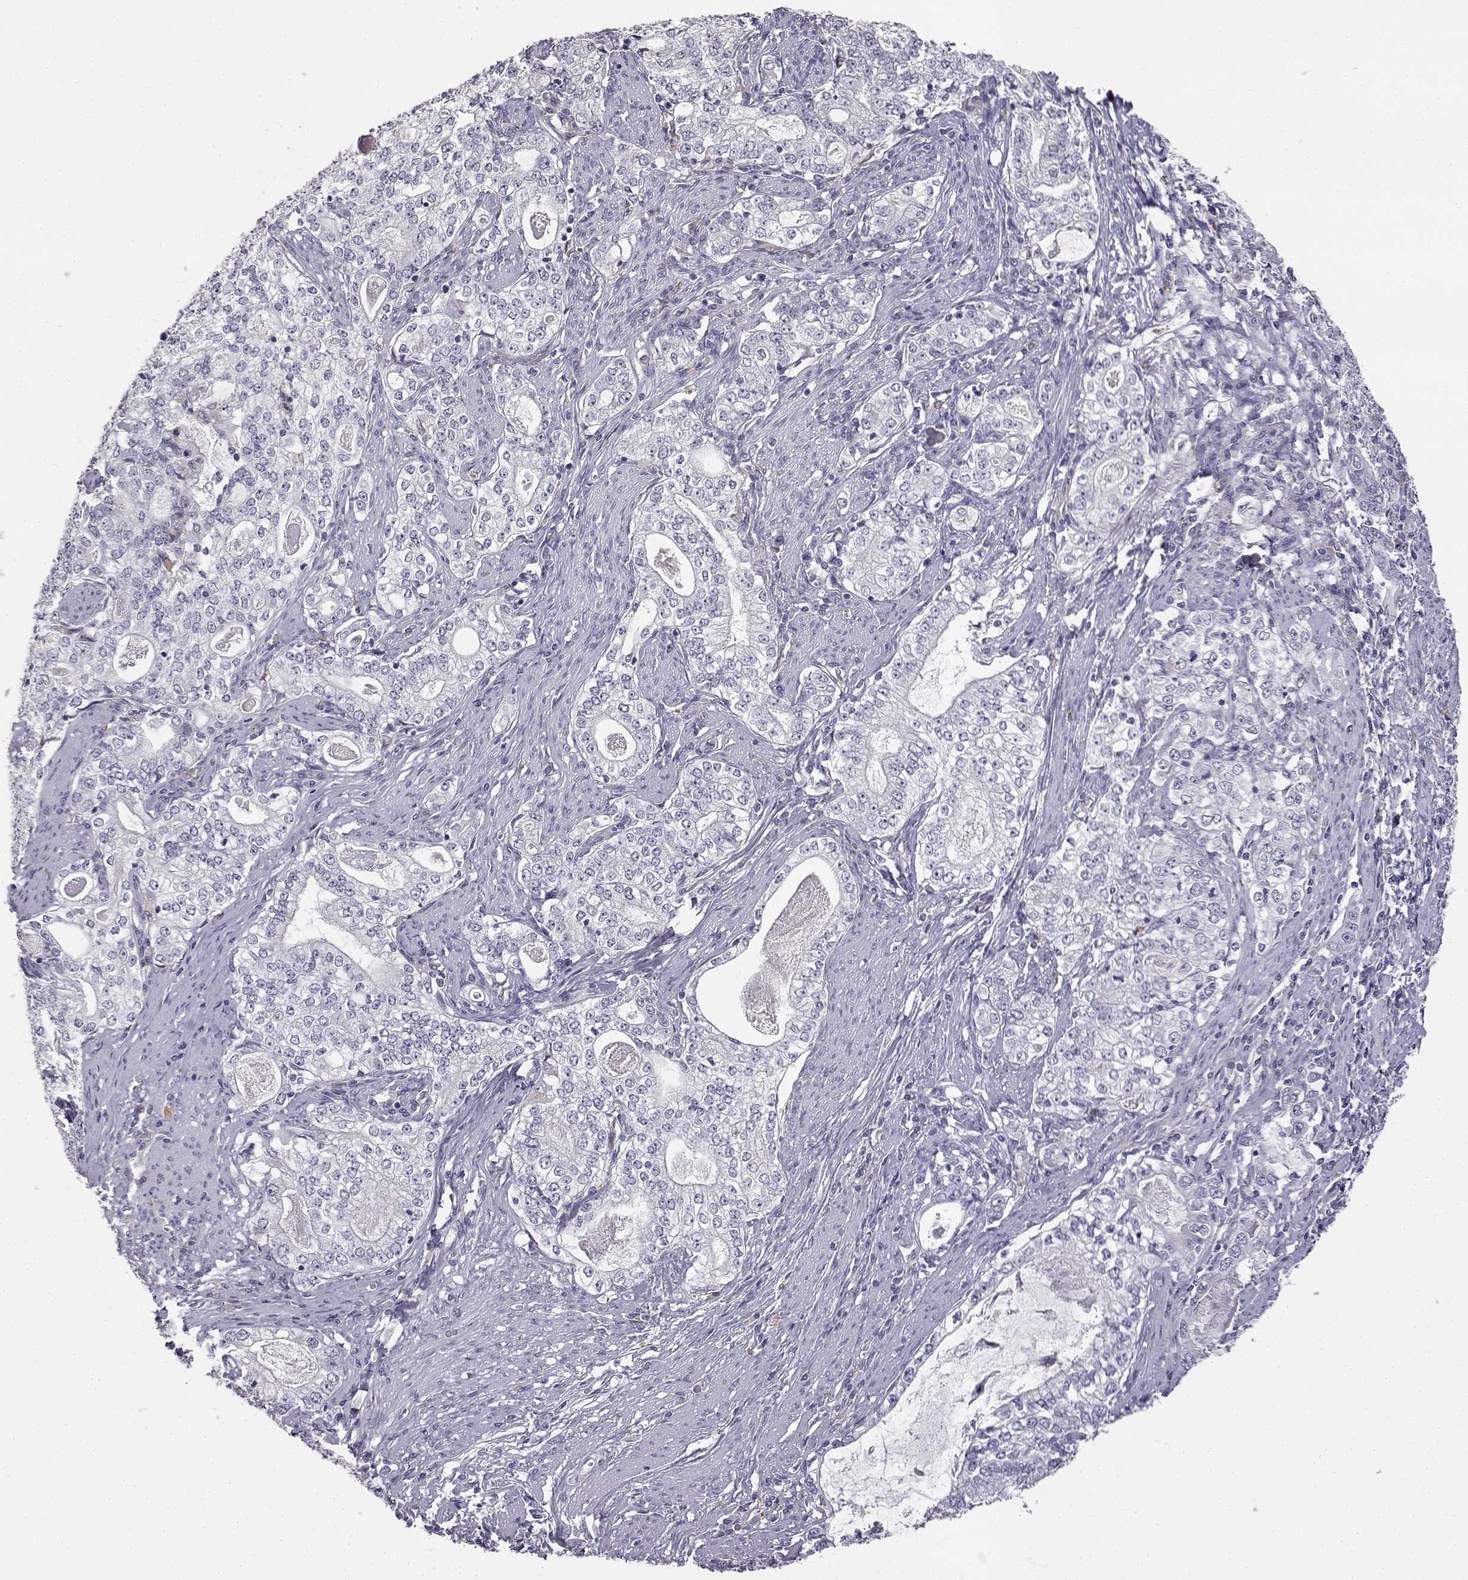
{"staining": {"intensity": "negative", "quantity": "none", "location": "none"}, "tissue": "stomach cancer", "cell_type": "Tumor cells", "image_type": "cancer", "snomed": [{"axis": "morphology", "description": "Adenocarcinoma, NOS"}, {"axis": "topography", "description": "Stomach, lower"}], "caption": "Adenocarcinoma (stomach) was stained to show a protein in brown. There is no significant staining in tumor cells.", "gene": "VGF", "patient": {"sex": "female", "age": 72}}